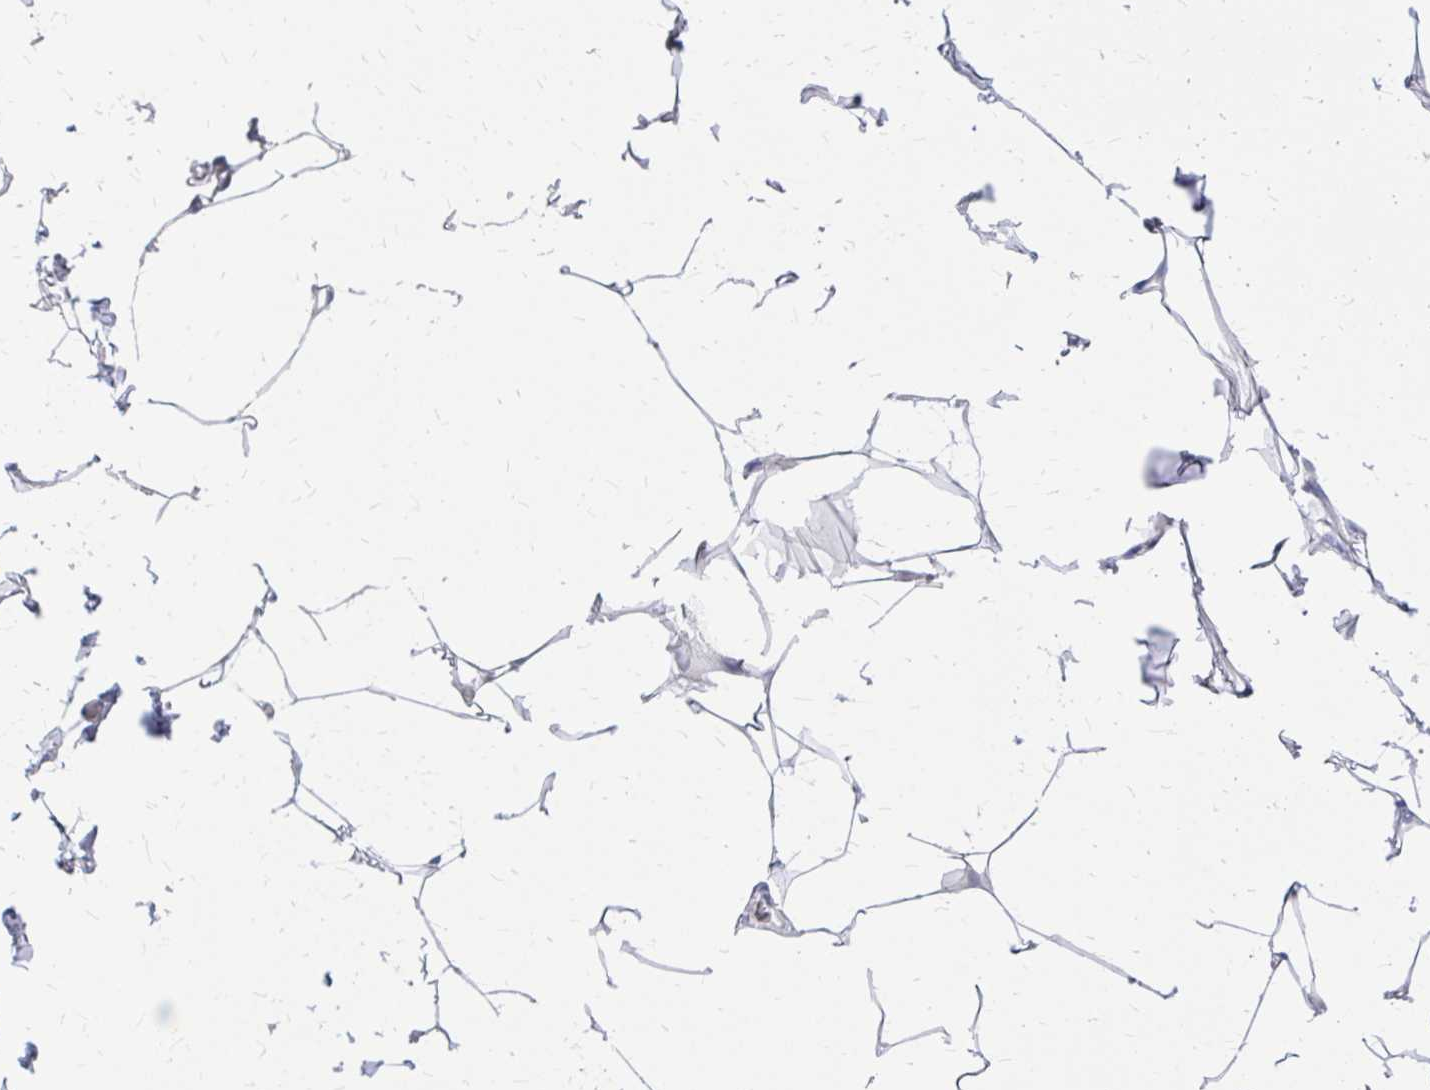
{"staining": {"intensity": "negative", "quantity": "none", "location": "none"}, "tissue": "adipose tissue", "cell_type": "Adipocytes", "image_type": "normal", "snomed": [{"axis": "morphology", "description": "Normal tissue, NOS"}, {"axis": "topography", "description": "Skin"}, {"axis": "topography", "description": "Peripheral nerve tissue"}], "caption": "Histopathology image shows no protein staining in adipocytes of benign adipose tissue.", "gene": "GLYATL2", "patient": {"sex": "female", "age": 45}}